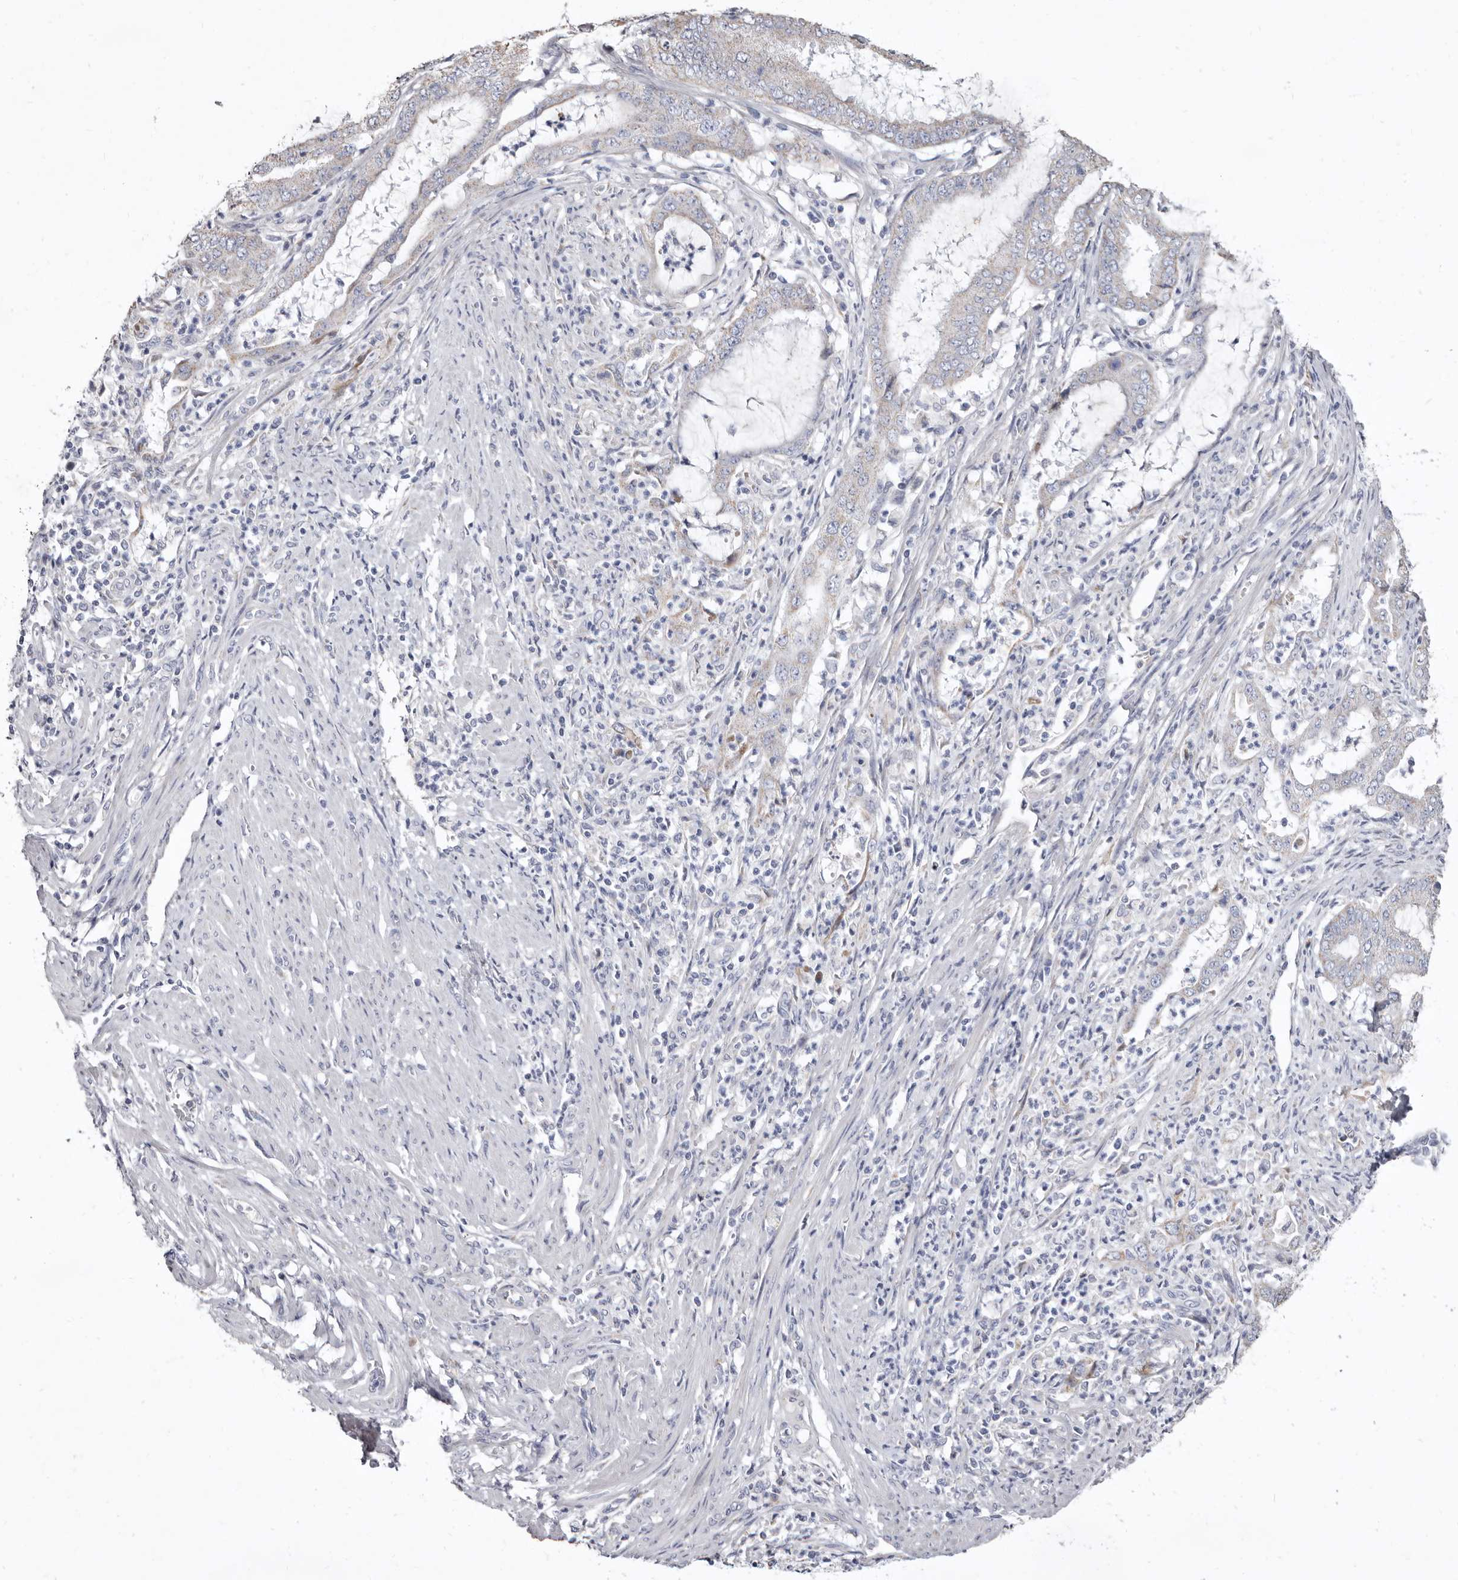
{"staining": {"intensity": "negative", "quantity": "none", "location": "none"}, "tissue": "endometrial cancer", "cell_type": "Tumor cells", "image_type": "cancer", "snomed": [{"axis": "morphology", "description": "Adenocarcinoma, NOS"}, {"axis": "topography", "description": "Endometrium"}], "caption": "High power microscopy micrograph of an IHC micrograph of adenocarcinoma (endometrial), revealing no significant positivity in tumor cells.", "gene": "CYP2E1", "patient": {"sex": "female", "age": 51}}